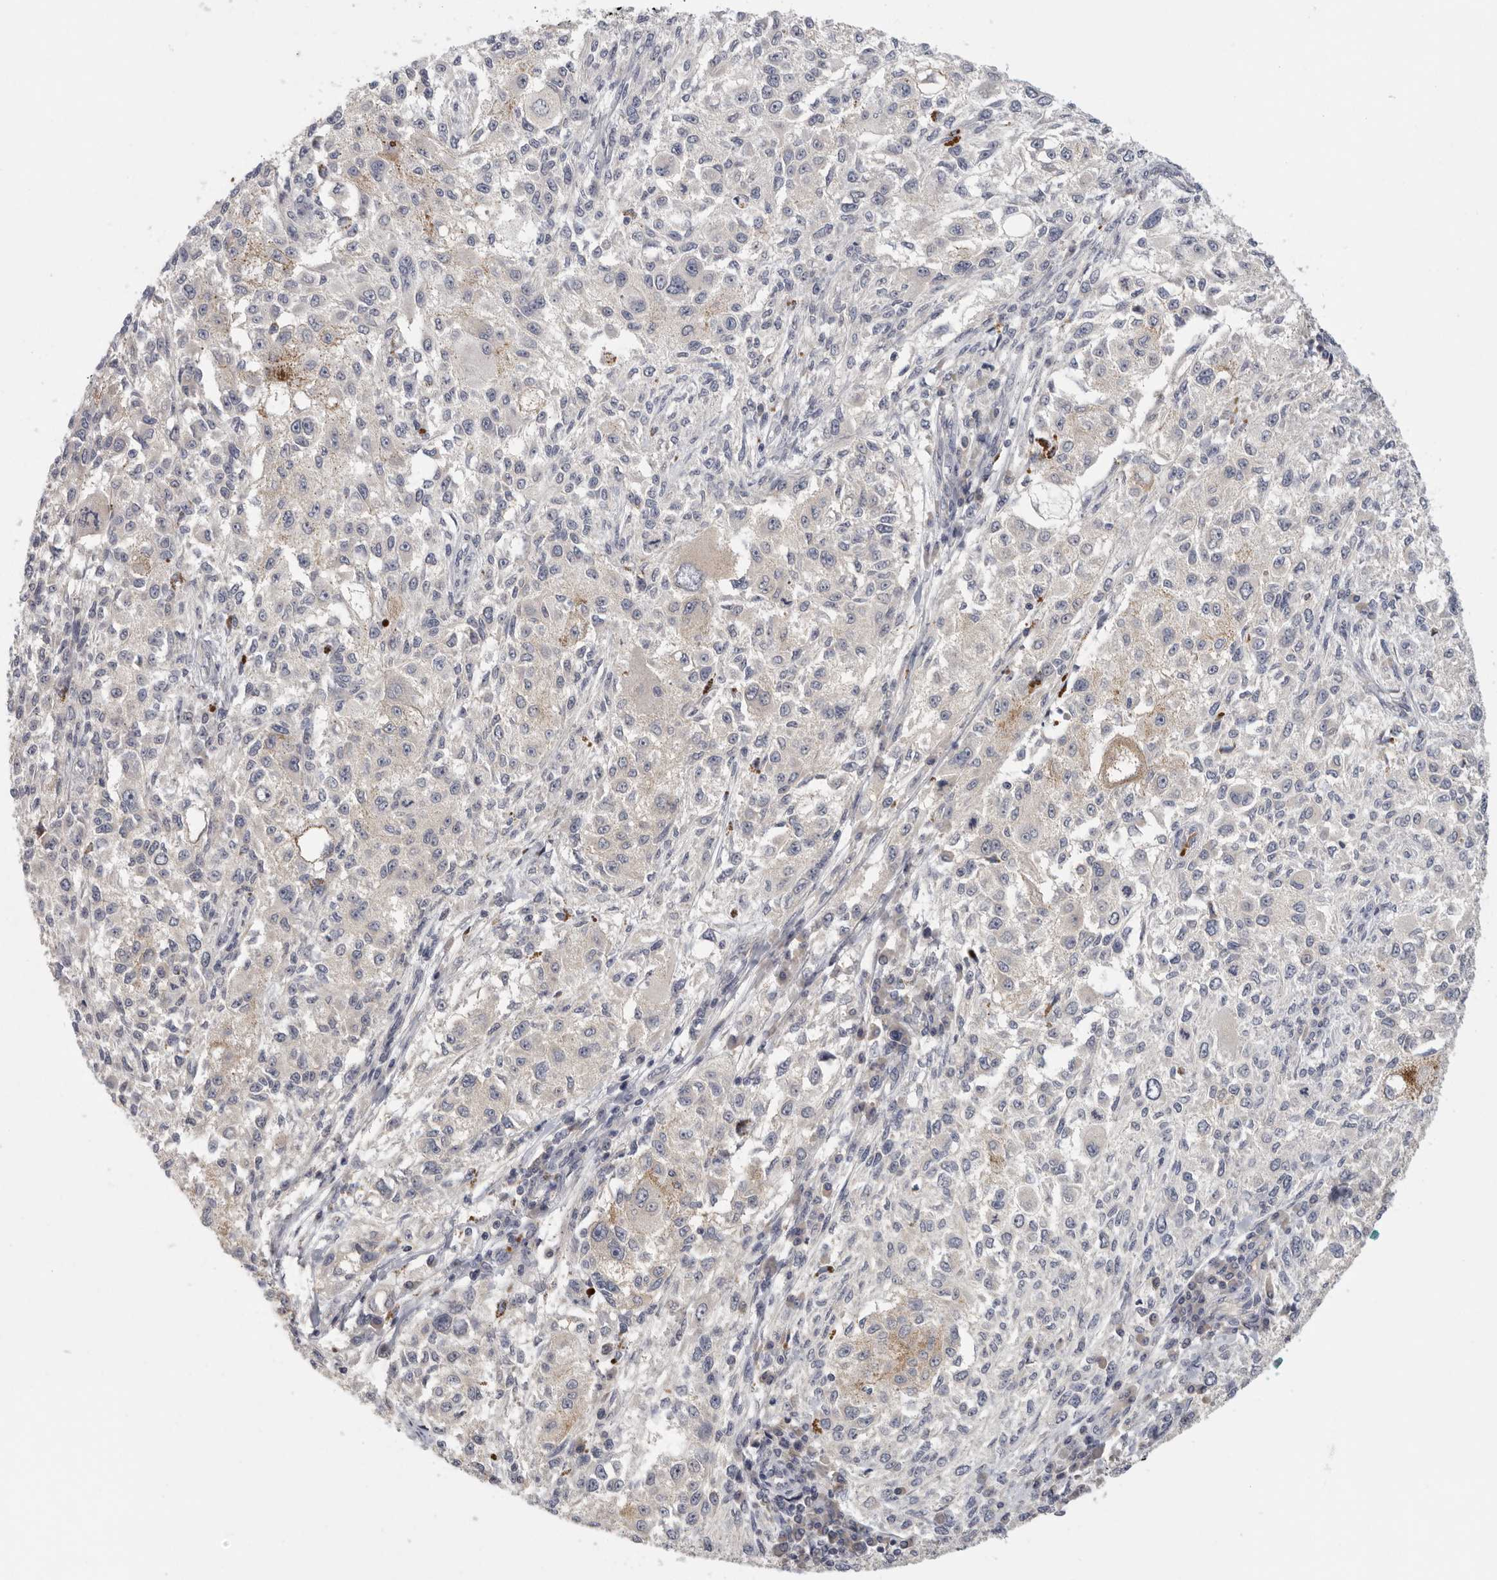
{"staining": {"intensity": "negative", "quantity": "none", "location": "none"}, "tissue": "melanoma", "cell_type": "Tumor cells", "image_type": "cancer", "snomed": [{"axis": "morphology", "description": "Necrosis, NOS"}, {"axis": "morphology", "description": "Malignant melanoma, NOS"}, {"axis": "topography", "description": "Skin"}], "caption": "The IHC micrograph has no significant expression in tumor cells of malignant melanoma tissue.", "gene": "CFAP298", "patient": {"sex": "female", "age": 87}}